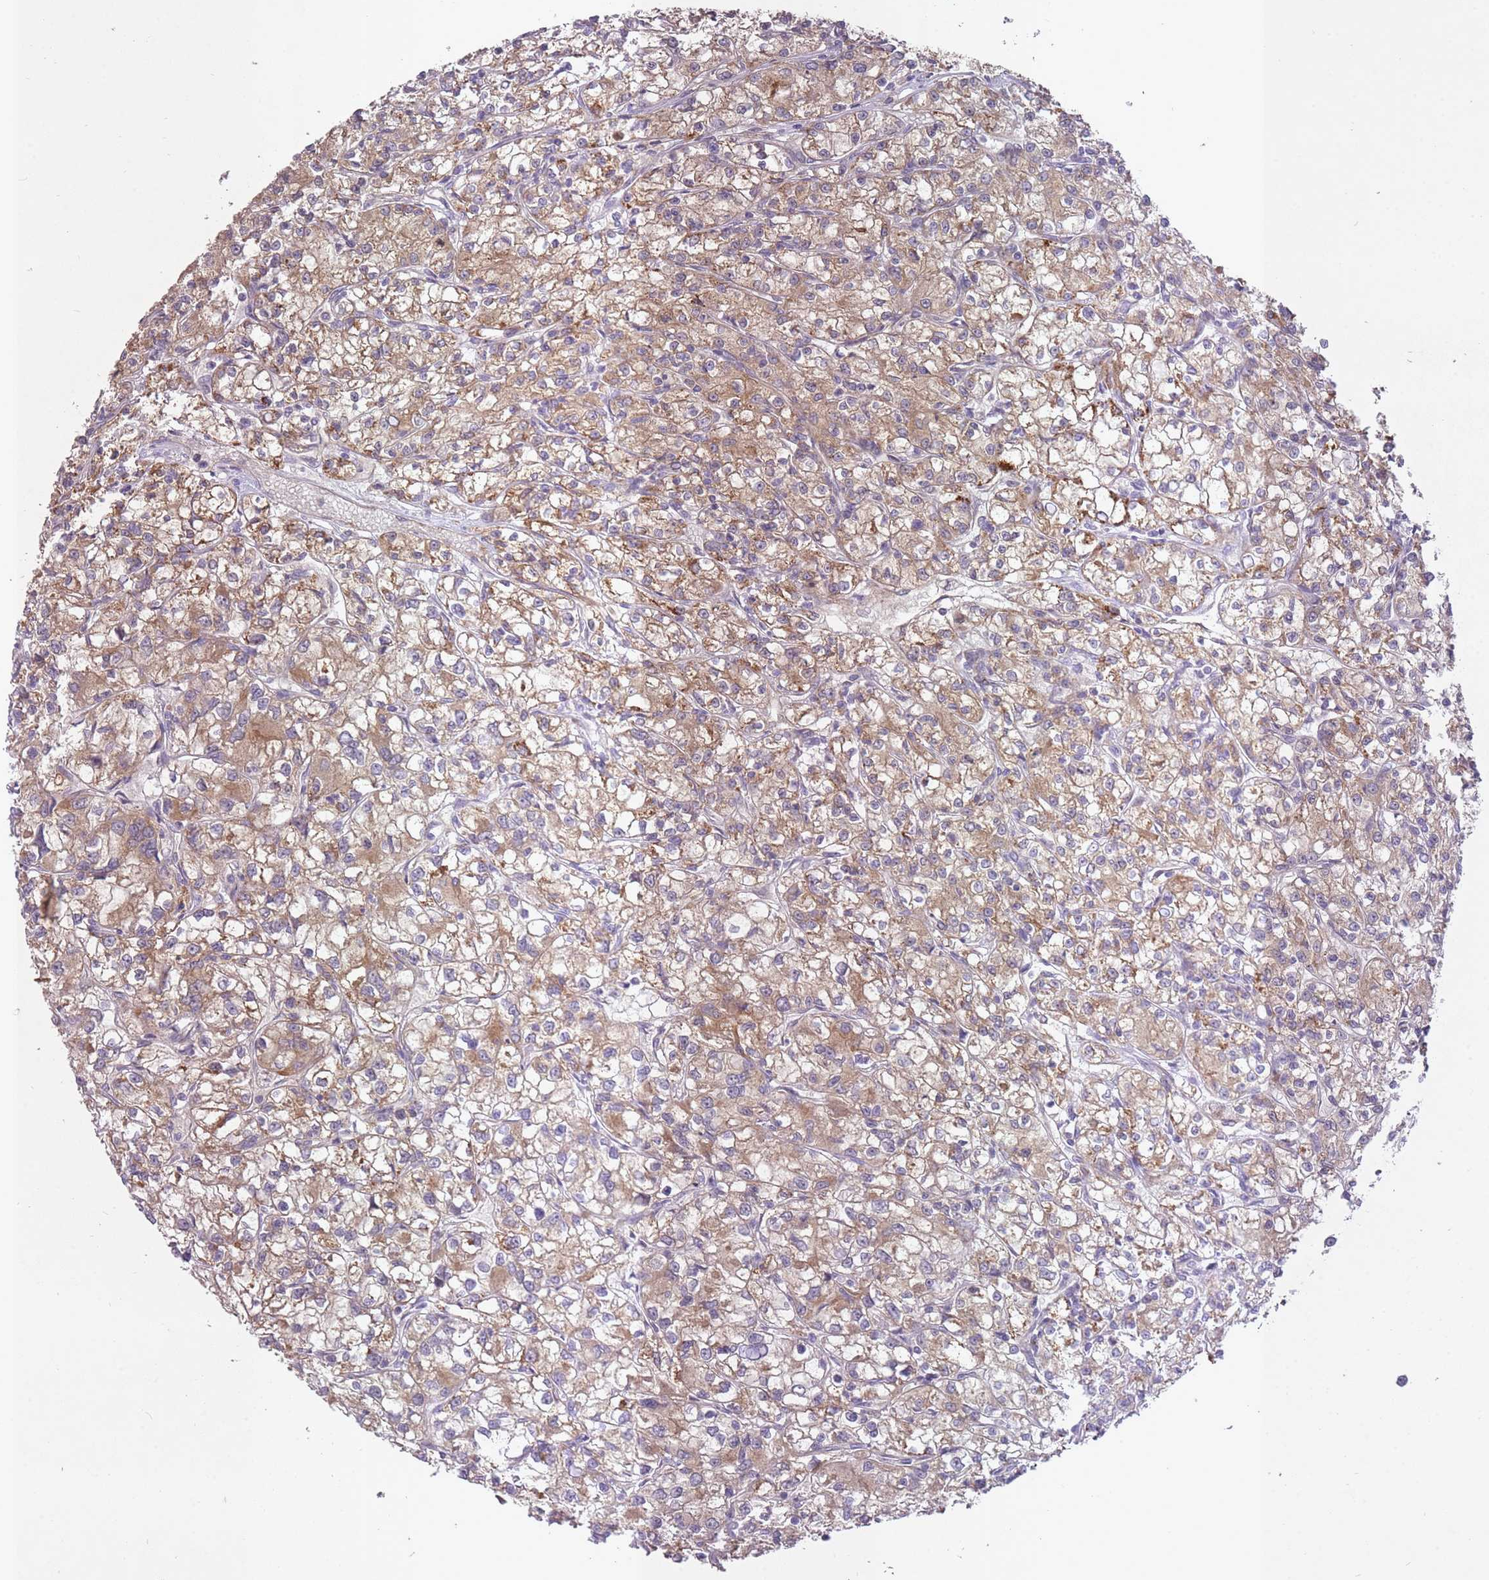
{"staining": {"intensity": "moderate", "quantity": ">75%", "location": "cytoplasmic/membranous"}, "tissue": "renal cancer", "cell_type": "Tumor cells", "image_type": "cancer", "snomed": [{"axis": "morphology", "description": "Adenocarcinoma, NOS"}, {"axis": "topography", "description": "Kidney"}], "caption": "Immunohistochemical staining of renal adenocarcinoma displays moderate cytoplasmic/membranous protein expression in about >75% of tumor cells.", "gene": "LRATD2", "patient": {"sex": "female", "age": 59}}